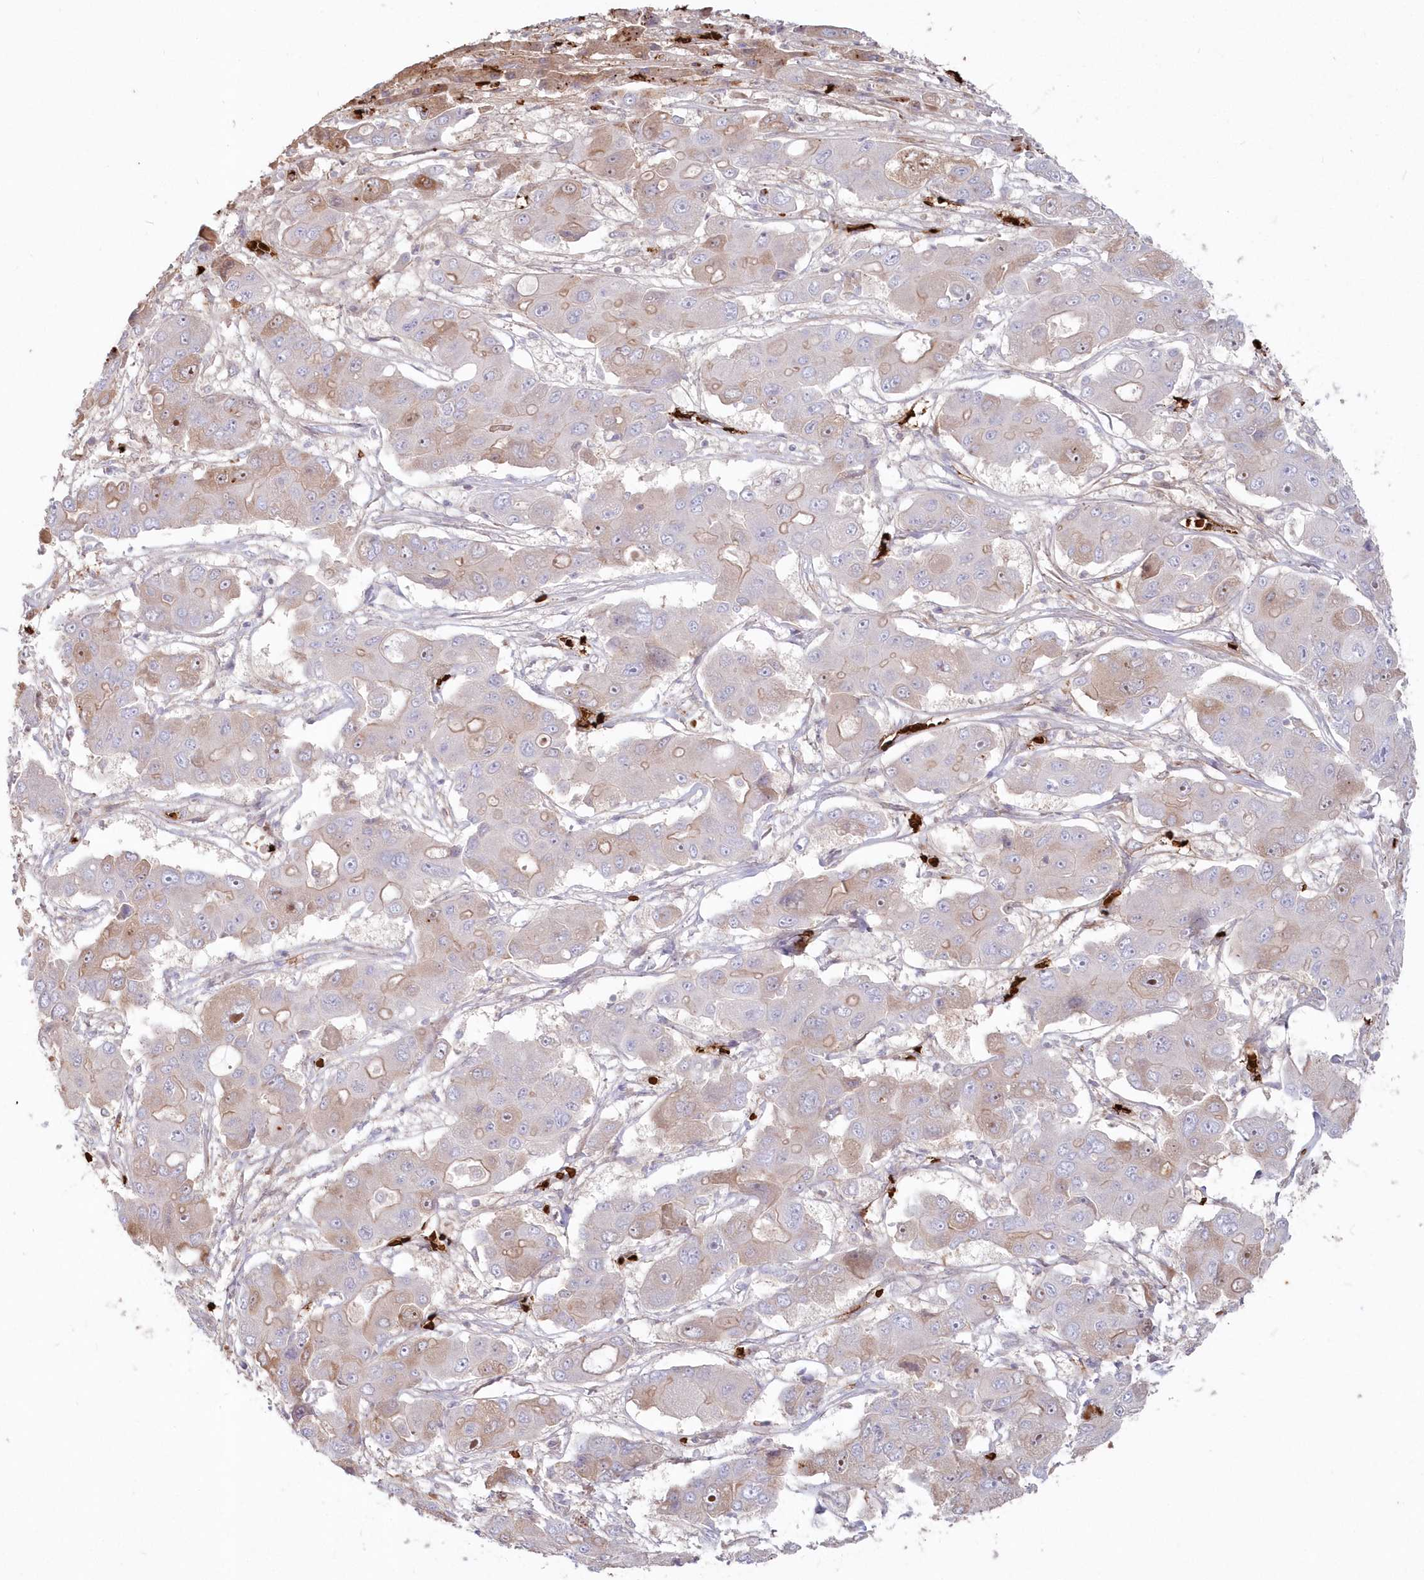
{"staining": {"intensity": "weak", "quantity": "<25%", "location": "cytoplasmic/membranous"}, "tissue": "liver cancer", "cell_type": "Tumor cells", "image_type": "cancer", "snomed": [{"axis": "morphology", "description": "Cholangiocarcinoma"}, {"axis": "topography", "description": "Liver"}], "caption": "Tumor cells show no significant positivity in liver cholangiocarcinoma.", "gene": "SERINC1", "patient": {"sex": "male", "age": 67}}